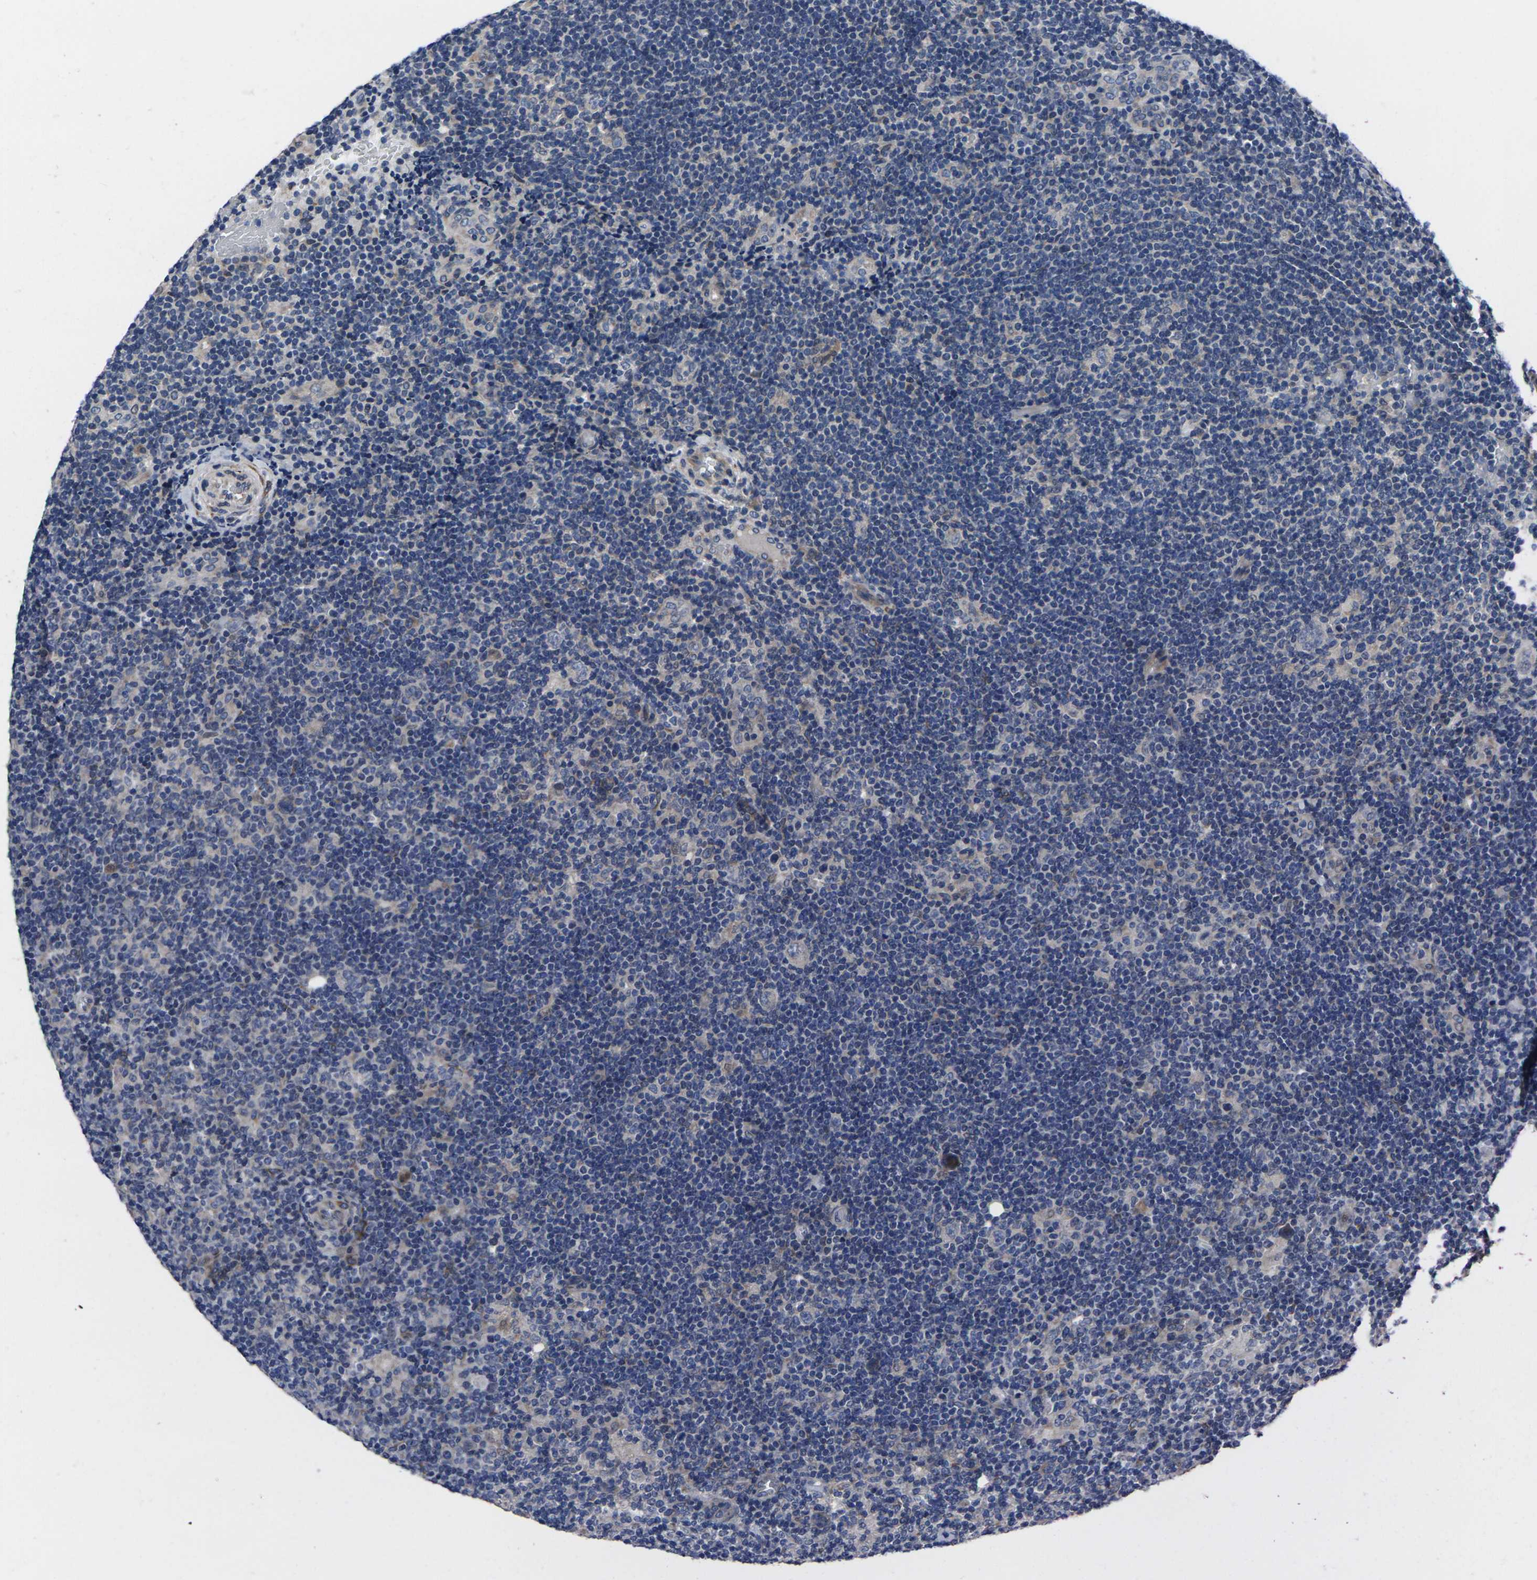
{"staining": {"intensity": "negative", "quantity": "none", "location": "none"}, "tissue": "lymphoma", "cell_type": "Tumor cells", "image_type": "cancer", "snomed": [{"axis": "morphology", "description": "Hodgkin's disease, NOS"}, {"axis": "topography", "description": "Lymph node"}], "caption": "Immunohistochemistry of human Hodgkin's disease displays no positivity in tumor cells.", "gene": "CYP2C8", "patient": {"sex": "female", "age": 57}}